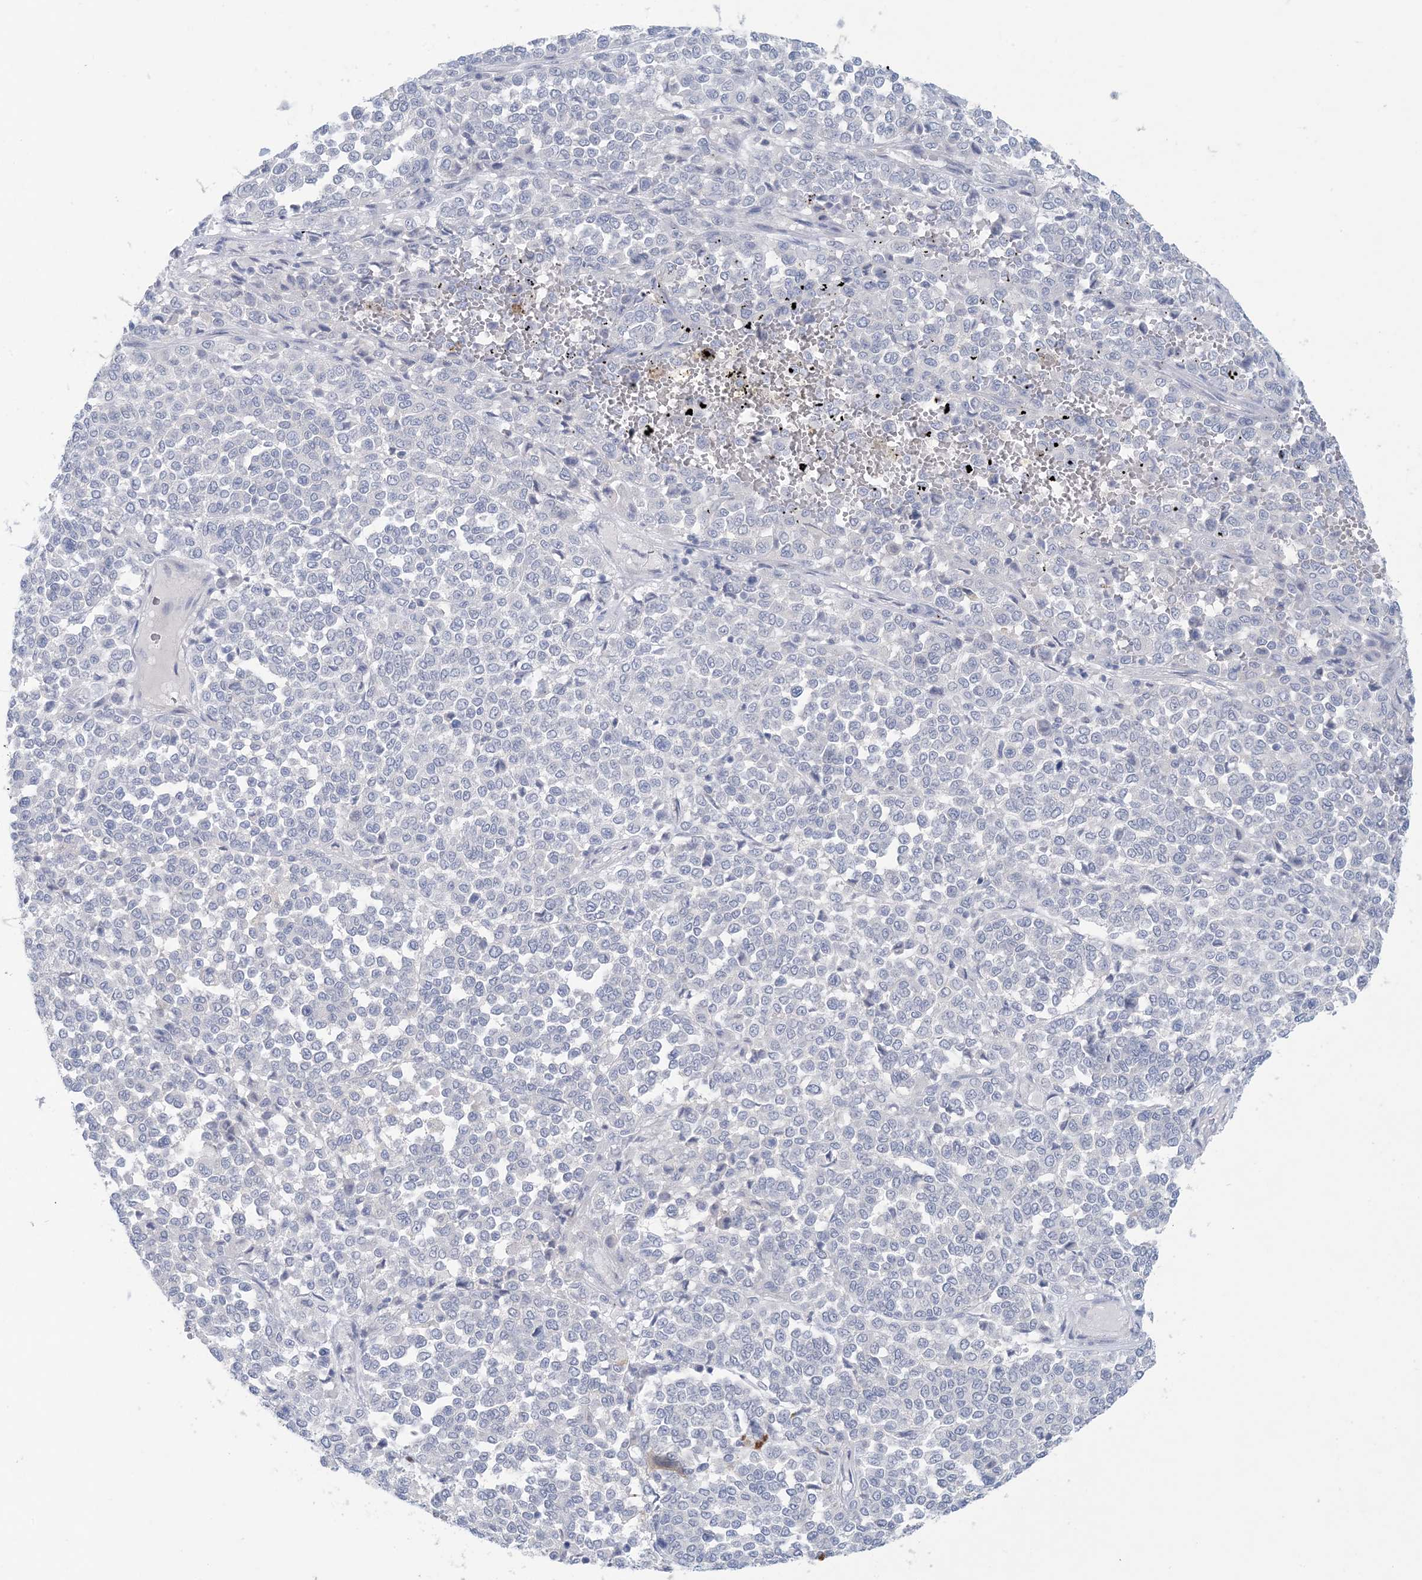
{"staining": {"intensity": "negative", "quantity": "none", "location": "none"}, "tissue": "melanoma", "cell_type": "Tumor cells", "image_type": "cancer", "snomed": [{"axis": "morphology", "description": "Malignant melanoma, Metastatic site"}, {"axis": "topography", "description": "Pancreas"}], "caption": "The immunohistochemistry (IHC) photomicrograph has no significant staining in tumor cells of malignant melanoma (metastatic site) tissue.", "gene": "GABRG1", "patient": {"sex": "female", "age": 30}}